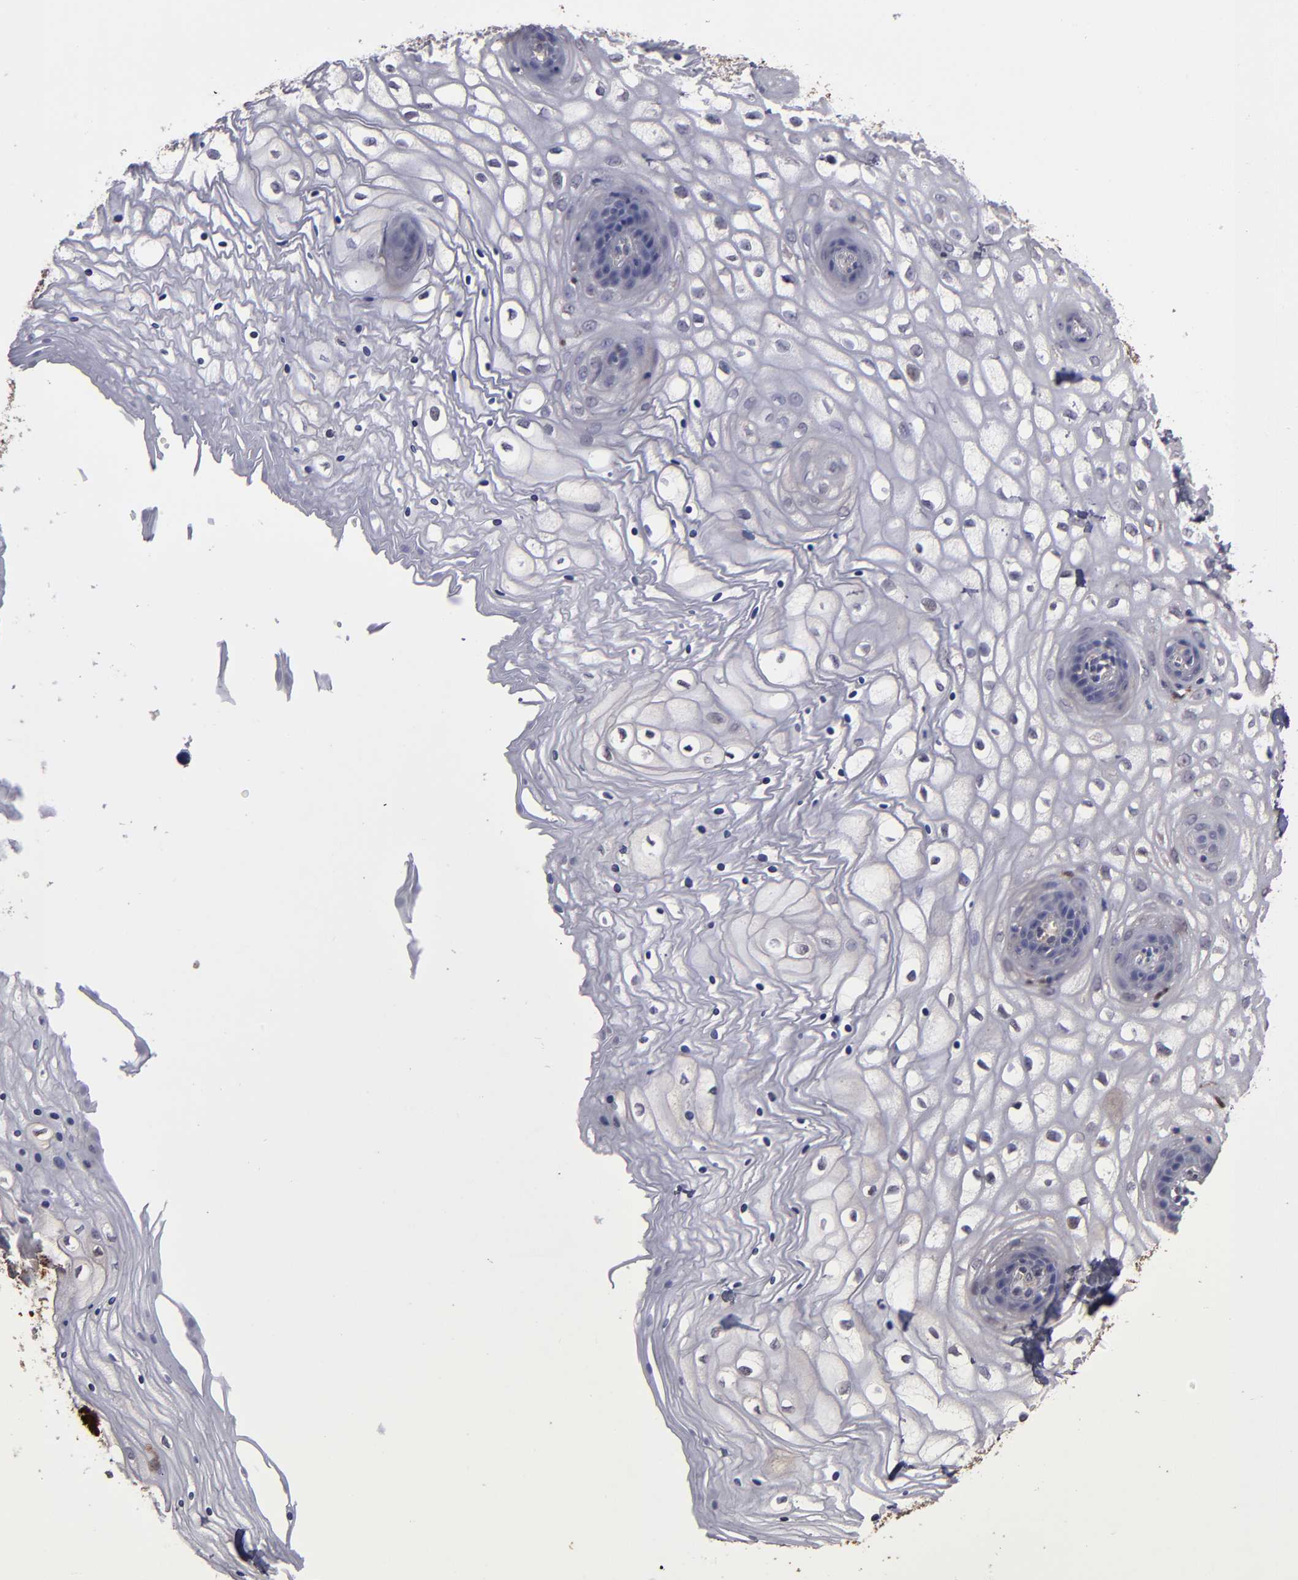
{"staining": {"intensity": "weak", "quantity": "25%-75%", "location": "cytoplasmic/membranous"}, "tissue": "vagina", "cell_type": "Squamous epithelial cells", "image_type": "normal", "snomed": [{"axis": "morphology", "description": "Normal tissue, NOS"}, {"axis": "topography", "description": "Vagina"}], "caption": "Vagina stained with IHC exhibits weak cytoplasmic/membranous staining in about 25%-75% of squamous epithelial cells.", "gene": "NDRG2", "patient": {"sex": "female", "age": 34}}